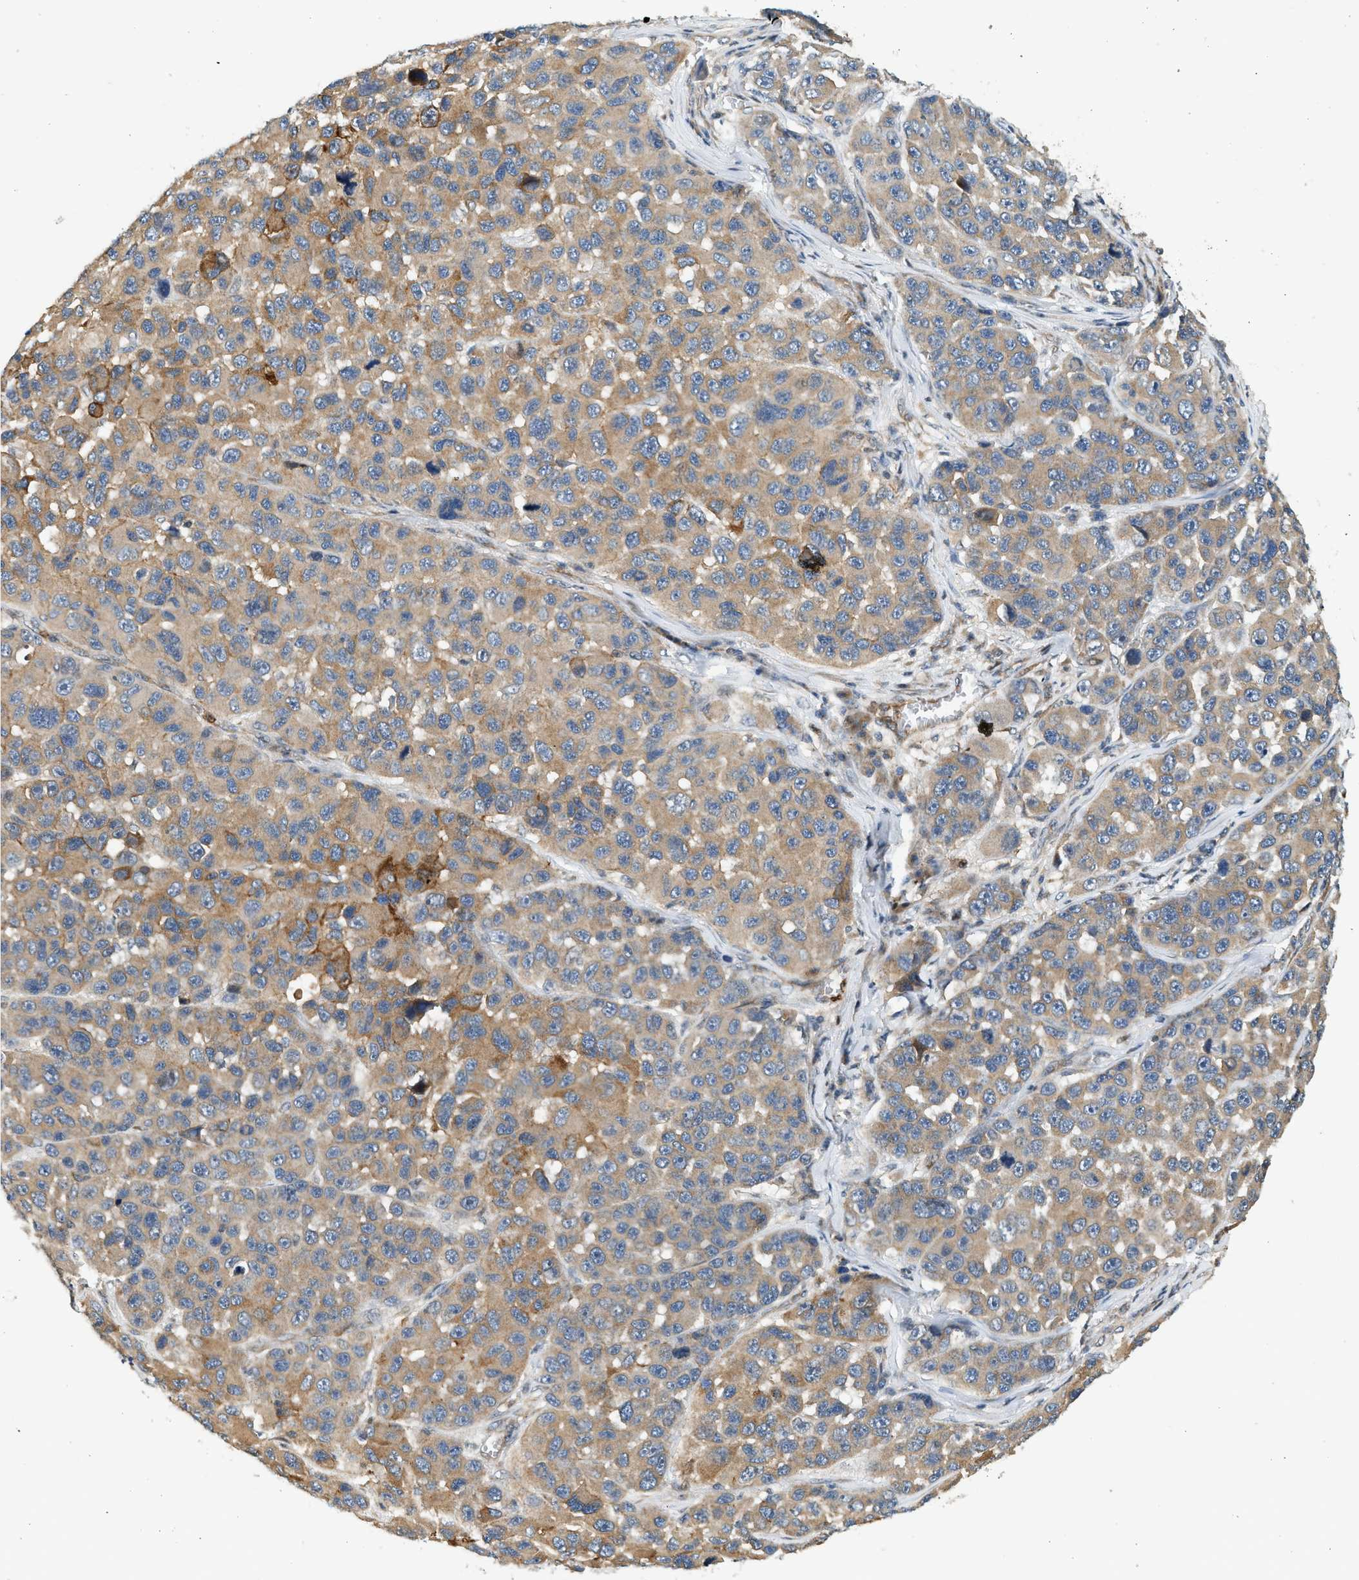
{"staining": {"intensity": "moderate", "quantity": "25%-75%", "location": "cytoplasmic/membranous"}, "tissue": "melanoma", "cell_type": "Tumor cells", "image_type": "cancer", "snomed": [{"axis": "morphology", "description": "Malignant melanoma, NOS"}, {"axis": "topography", "description": "Skin"}], "caption": "This histopathology image demonstrates immunohistochemistry staining of human melanoma, with medium moderate cytoplasmic/membranous expression in approximately 25%-75% of tumor cells.", "gene": "NRSN2", "patient": {"sex": "male", "age": 53}}